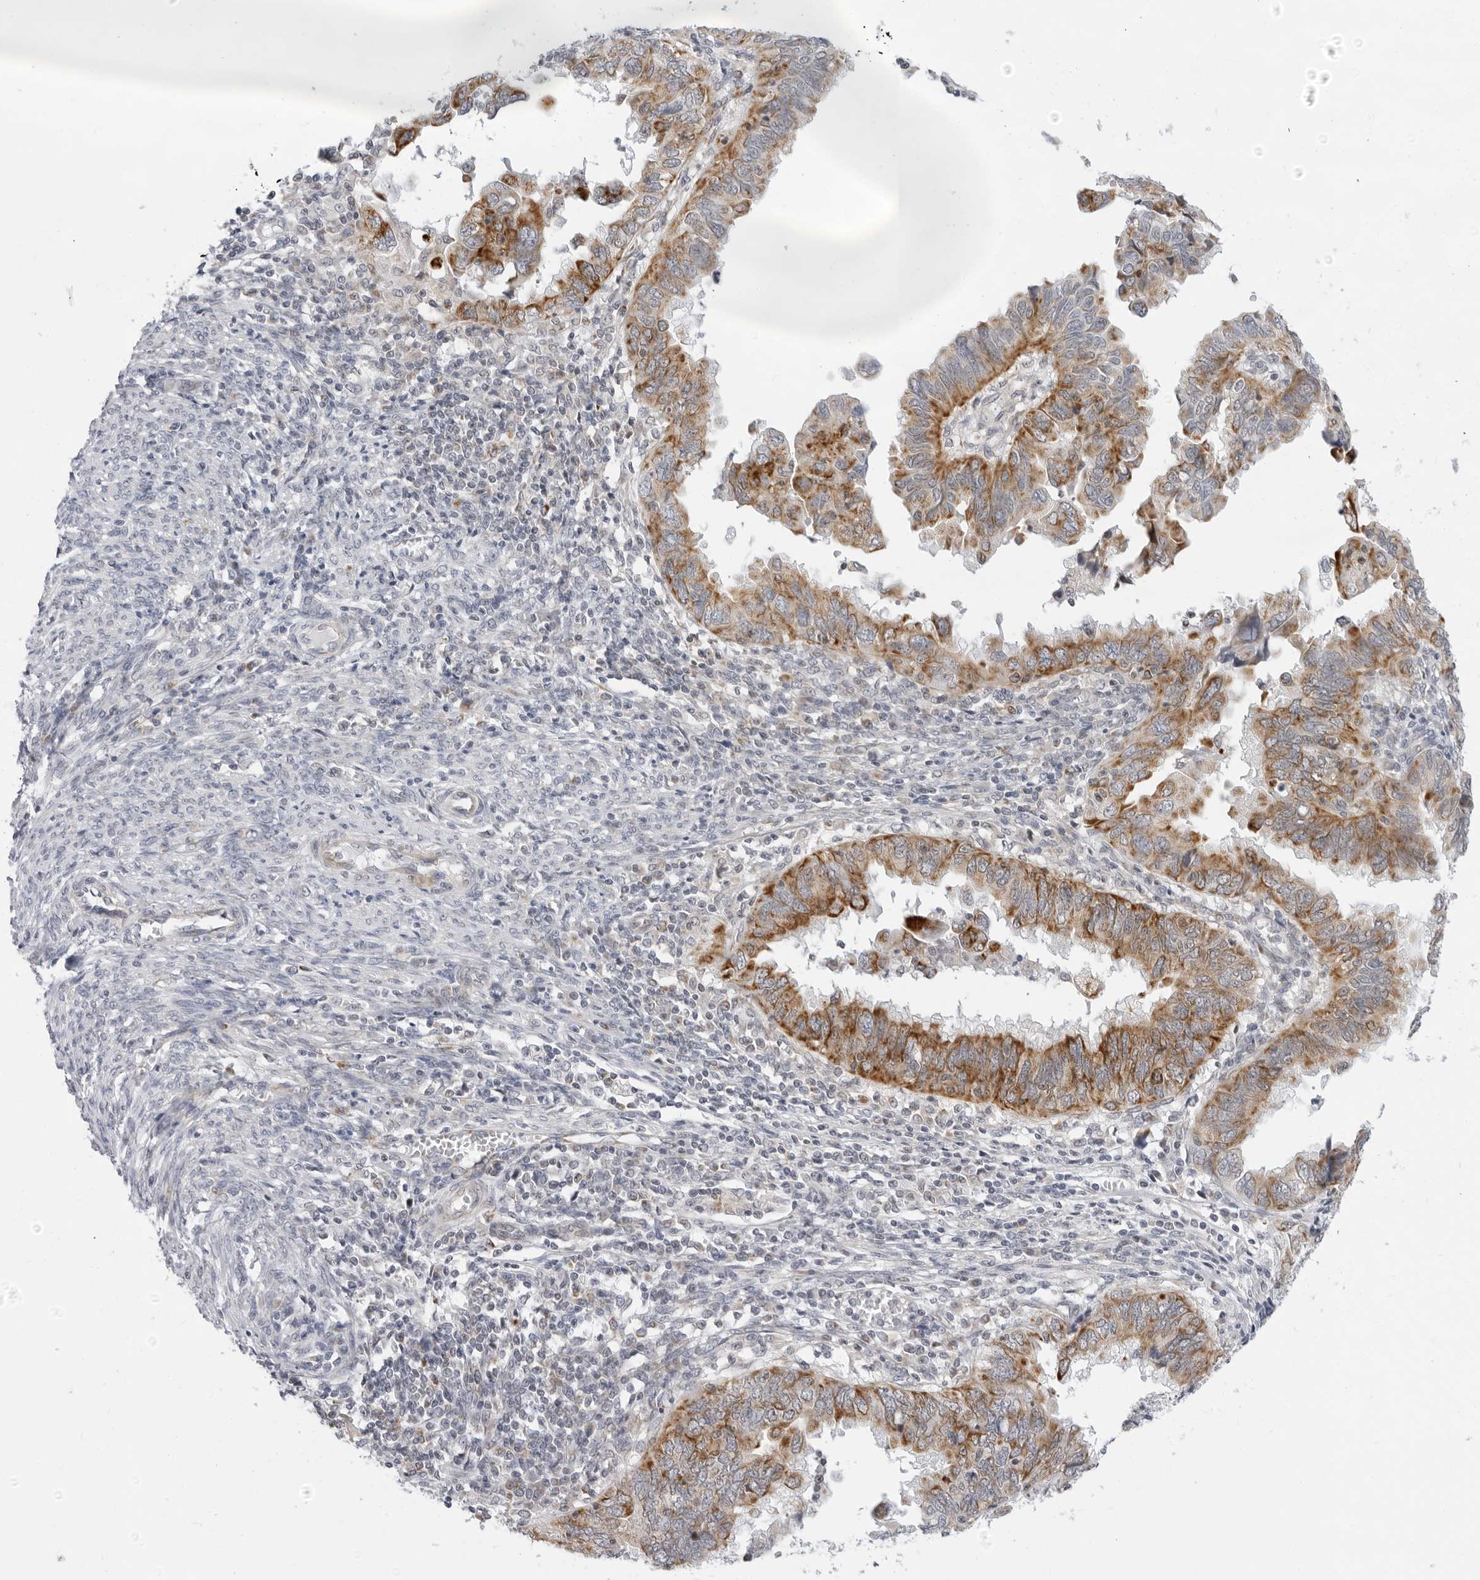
{"staining": {"intensity": "moderate", "quantity": ">75%", "location": "cytoplasmic/membranous"}, "tissue": "endometrial cancer", "cell_type": "Tumor cells", "image_type": "cancer", "snomed": [{"axis": "morphology", "description": "Adenocarcinoma, NOS"}, {"axis": "topography", "description": "Uterus"}], "caption": "This is an image of immunohistochemistry (IHC) staining of endometrial cancer (adenocarcinoma), which shows moderate expression in the cytoplasmic/membranous of tumor cells.", "gene": "CIART", "patient": {"sex": "female", "age": 77}}